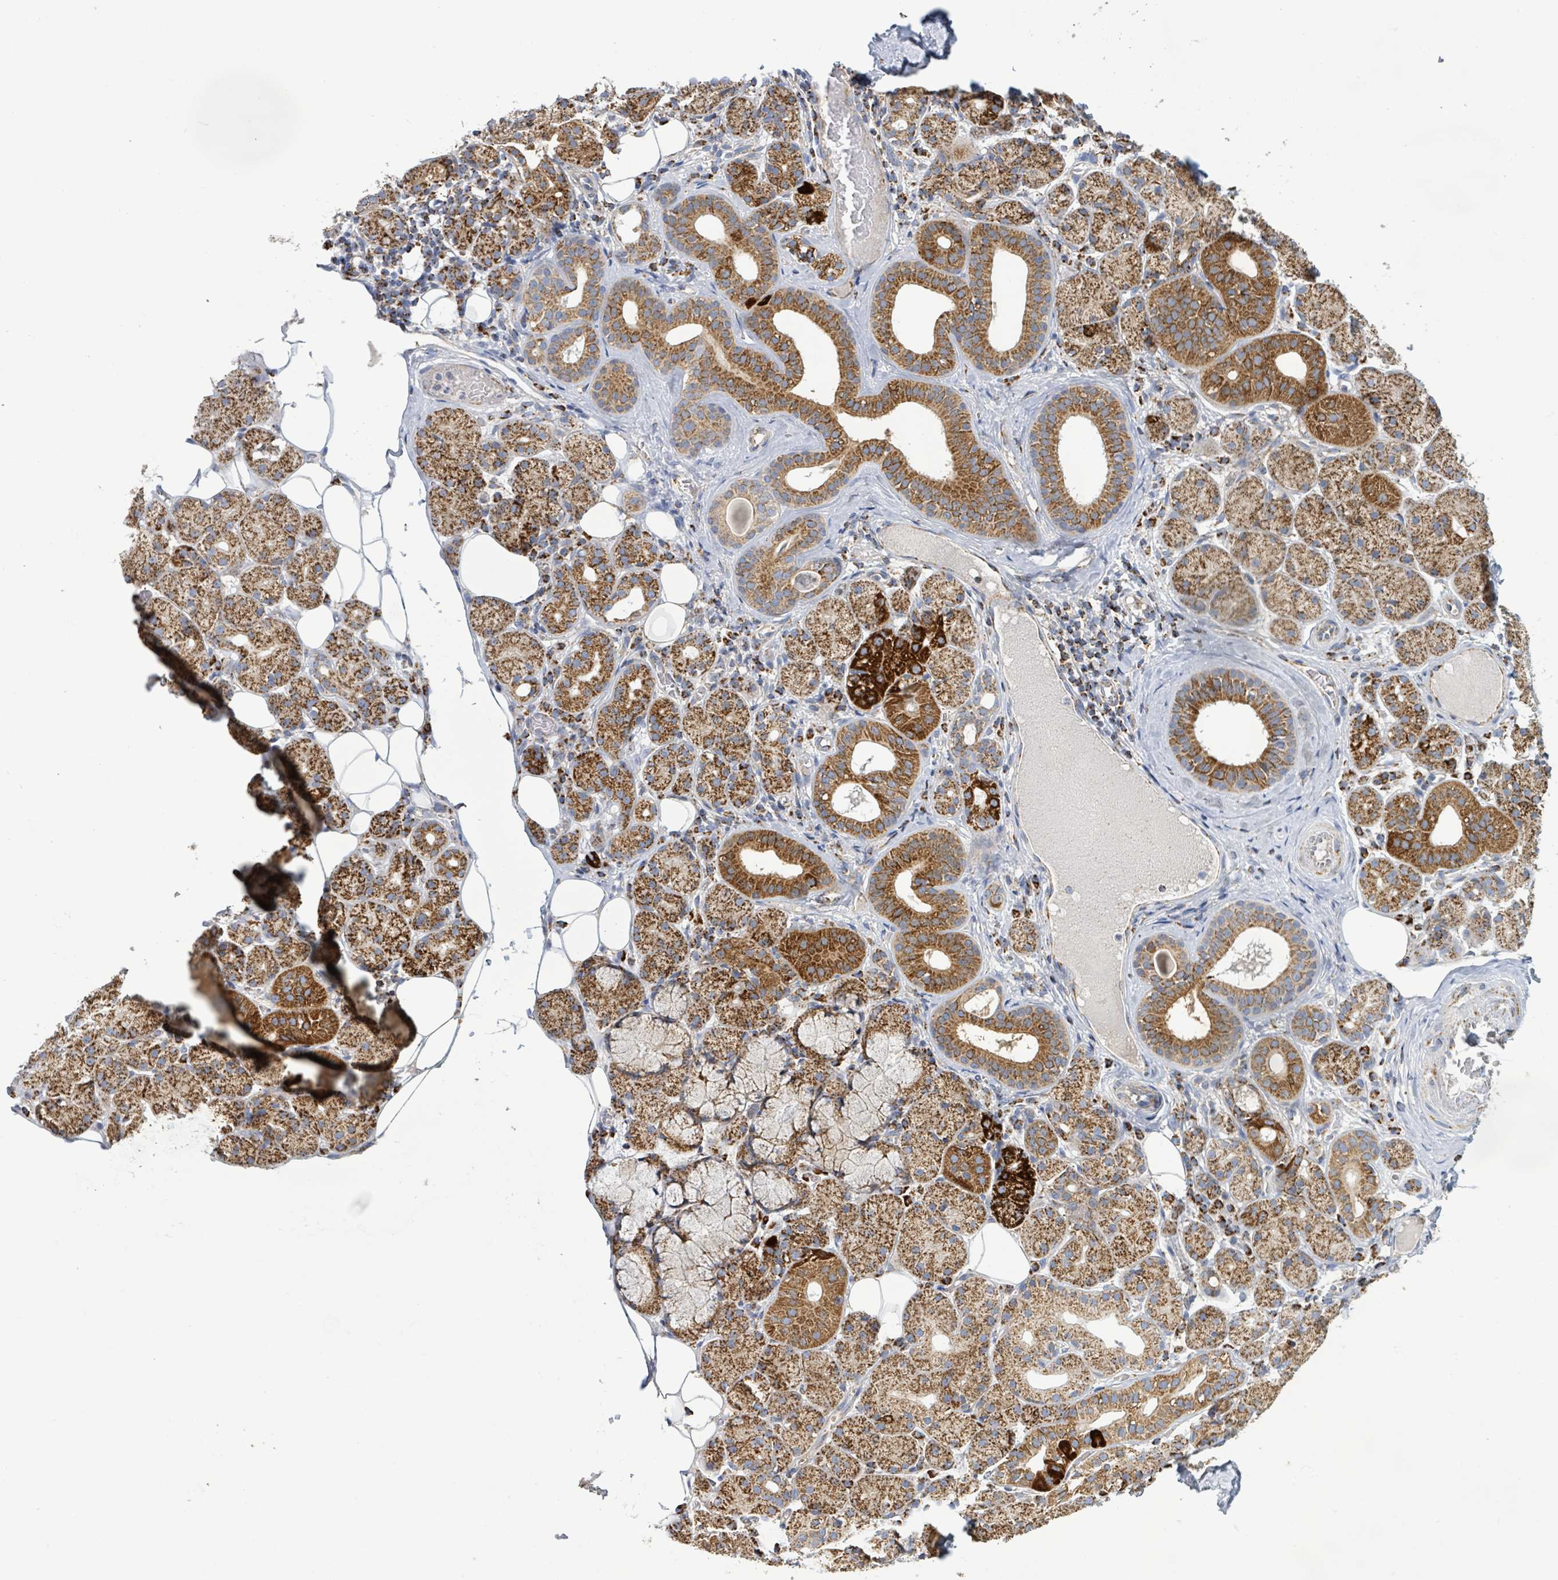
{"staining": {"intensity": "strong", "quantity": ">75%", "location": "cytoplasmic/membranous"}, "tissue": "salivary gland", "cell_type": "Glandular cells", "image_type": "normal", "snomed": [{"axis": "morphology", "description": "Squamous cell carcinoma, NOS"}, {"axis": "topography", "description": "Skin"}, {"axis": "topography", "description": "Head-Neck"}], "caption": "This image reveals immunohistochemistry (IHC) staining of benign human salivary gland, with high strong cytoplasmic/membranous expression in about >75% of glandular cells.", "gene": "SUCLG2", "patient": {"sex": "male", "age": 80}}